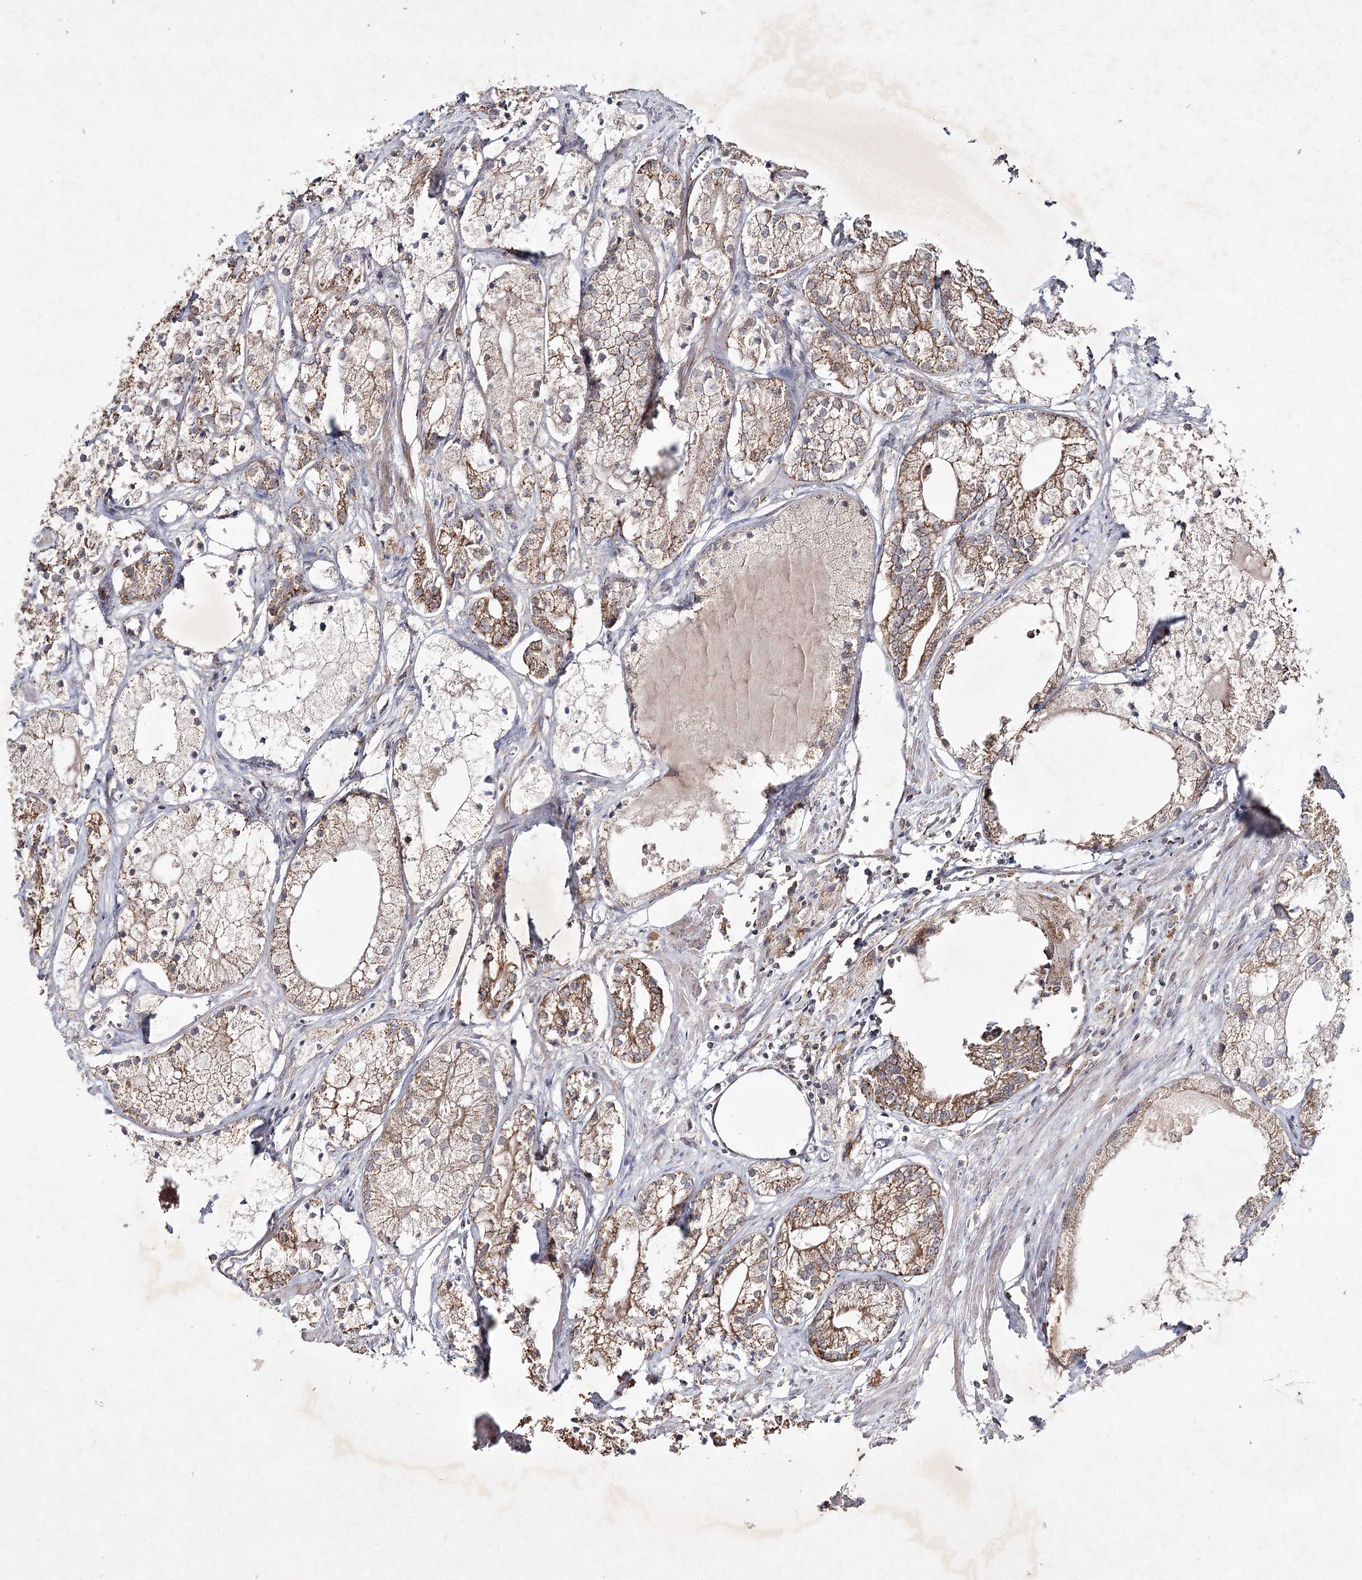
{"staining": {"intensity": "moderate", "quantity": "25%-75%", "location": "cytoplasmic/membranous"}, "tissue": "prostate cancer", "cell_type": "Tumor cells", "image_type": "cancer", "snomed": [{"axis": "morphology", "description": "Adenocarcinoma, Low grade"}, {"axis": "topography", "description": "Prostate"}], "caption": "Tumor cells demonstrate moderate cytoplasmic/membranous staining in about 25%-75% of cells in prostate low-grade adenocarcinoma.", "gene": "PIK3CB", "patient": {"sex": "male", "age": 69}}